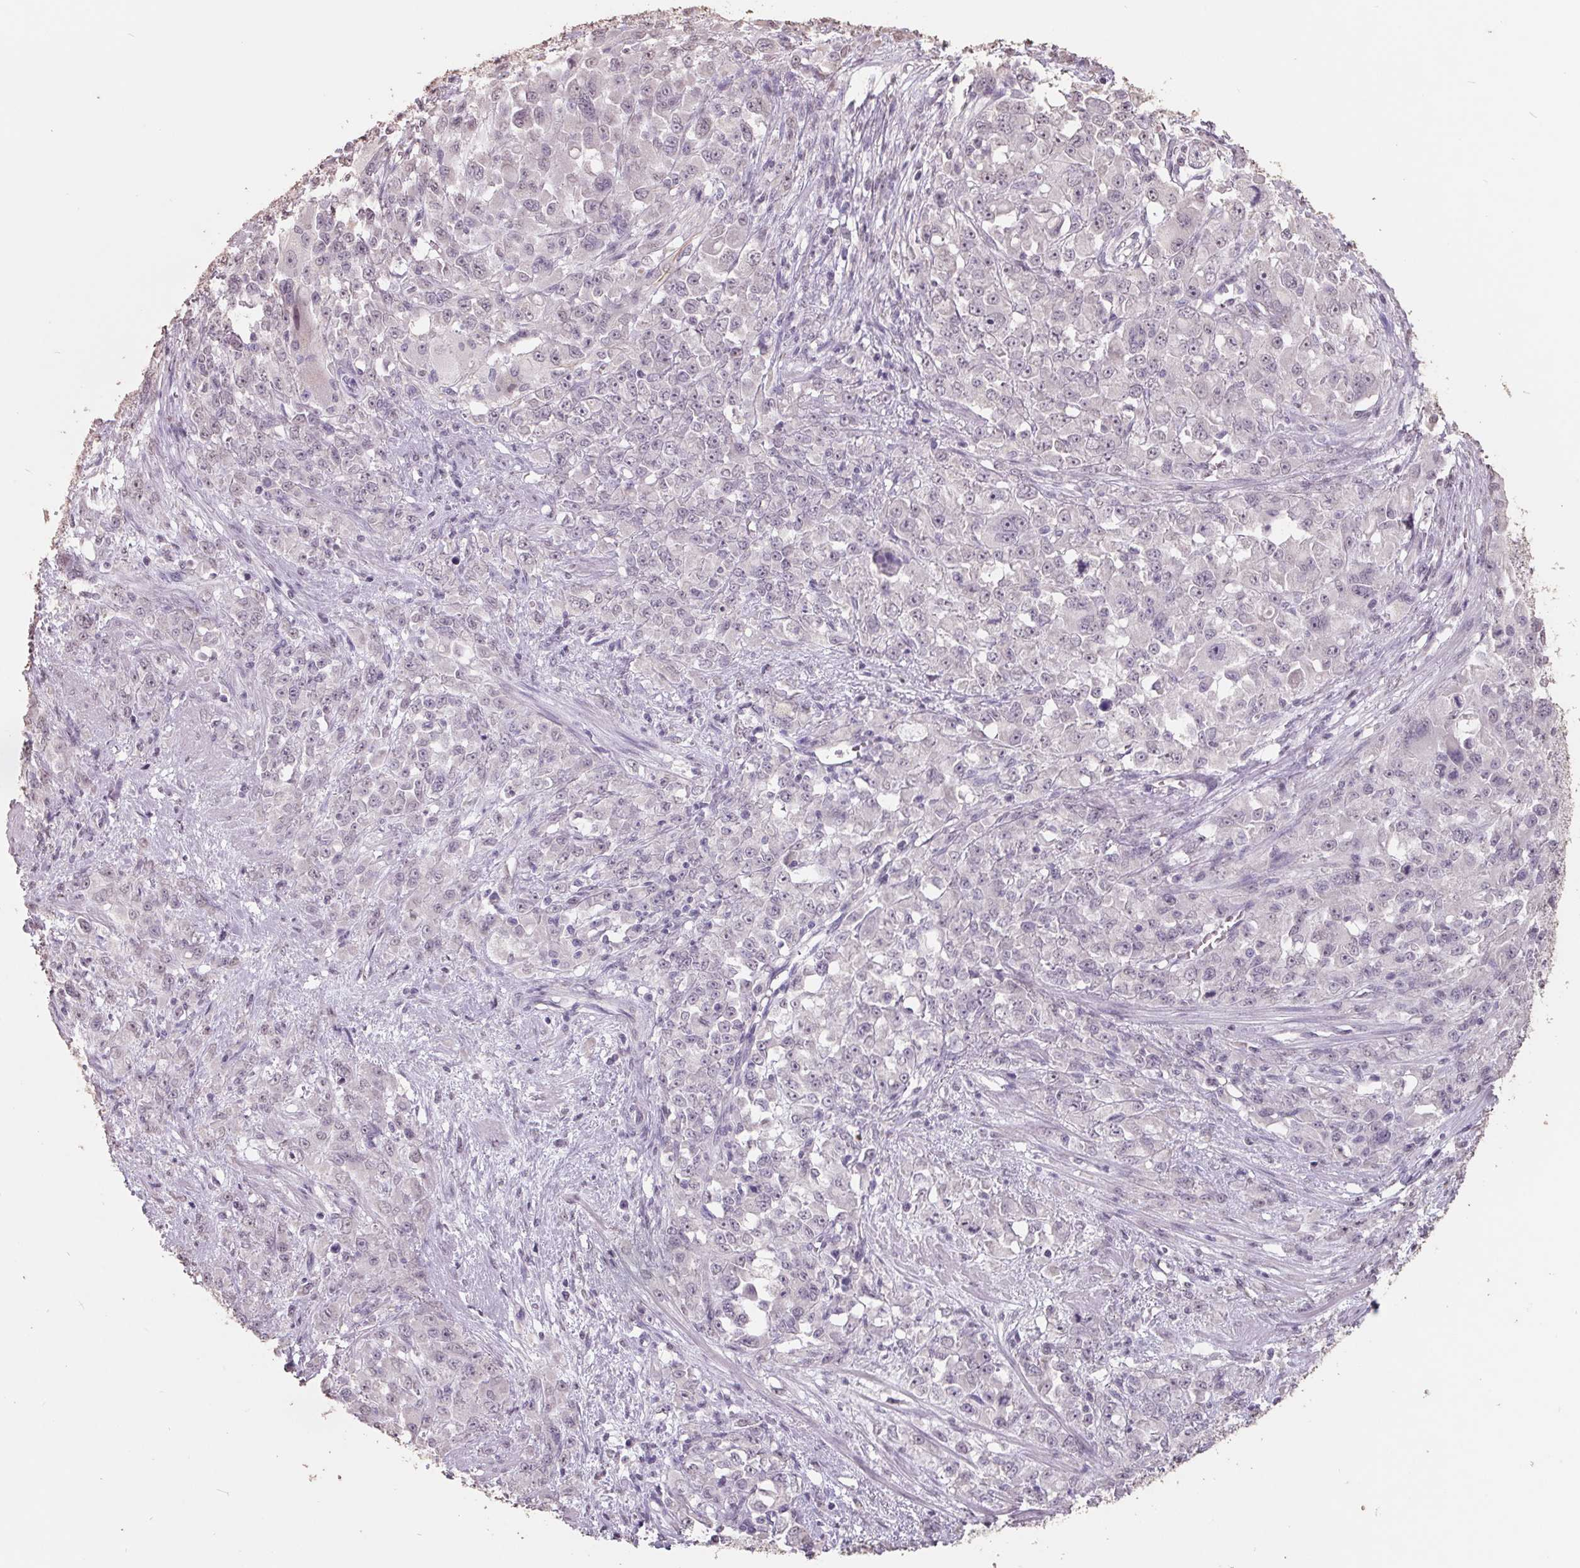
{"staining": {"intensity": "negative", "quantity": "none", "location": "none"}, "tissue": "stomach cancer", "cell_type": "Tumor cells", "image_type": "cancer", "snomed": [{"axis": "morphology", "description": "Adenocarcinoma, NOS"}, {"axis": "topography", "description": "Stomach"}], "caption": "Immunohistochemistry (IHC) photomicrograph of stomach adenocarcinoma stained for a protein (brown), which shows no positivity in tumor cells.", "gene": "FTCD", "patient": {"sex": "female", "age": 76}}